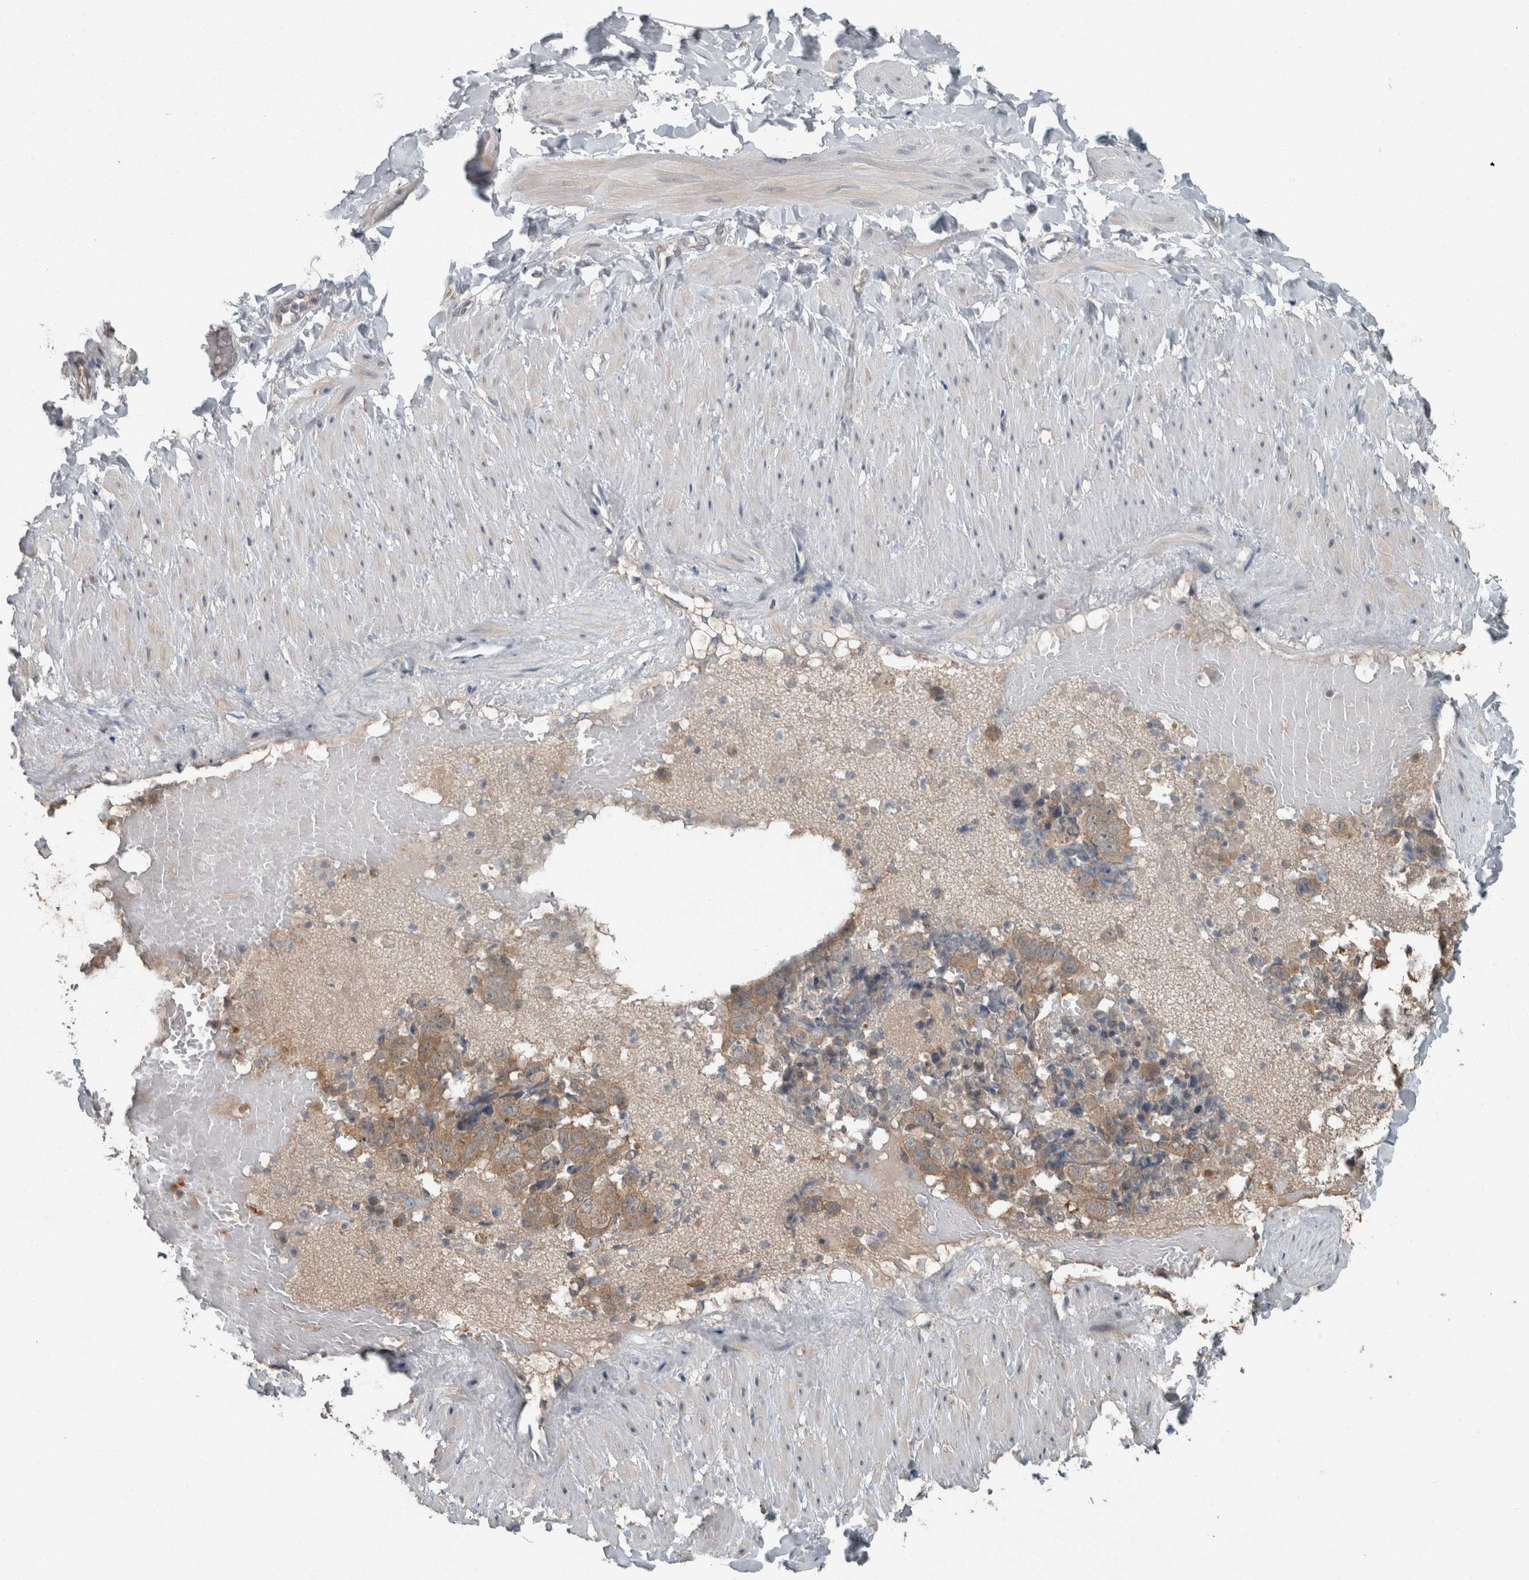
{"staining": {"intensity": "negative", "quantity": "none", "location": "none"}, "tissue": "adipose tissue", "cell_type": "Adipocytes", "image_type": "normal", "snomed": [{"axis": "morphology", "description": "Normal tissue, NOS"}, {"axis": "topography", "description": "Adipose tissue"}, {"axis": "topography", "description": "Vascular tissue"}, {"axis": "topography", "description": "Peripheral nerve tissue"}], "caption": "An IHC micrograph of normal adipose tissue is shown. There is no staining in adipocytes of adipose tissue.", "gene": "KNTC1", "patient": {"sex": "male", "age": 25}}